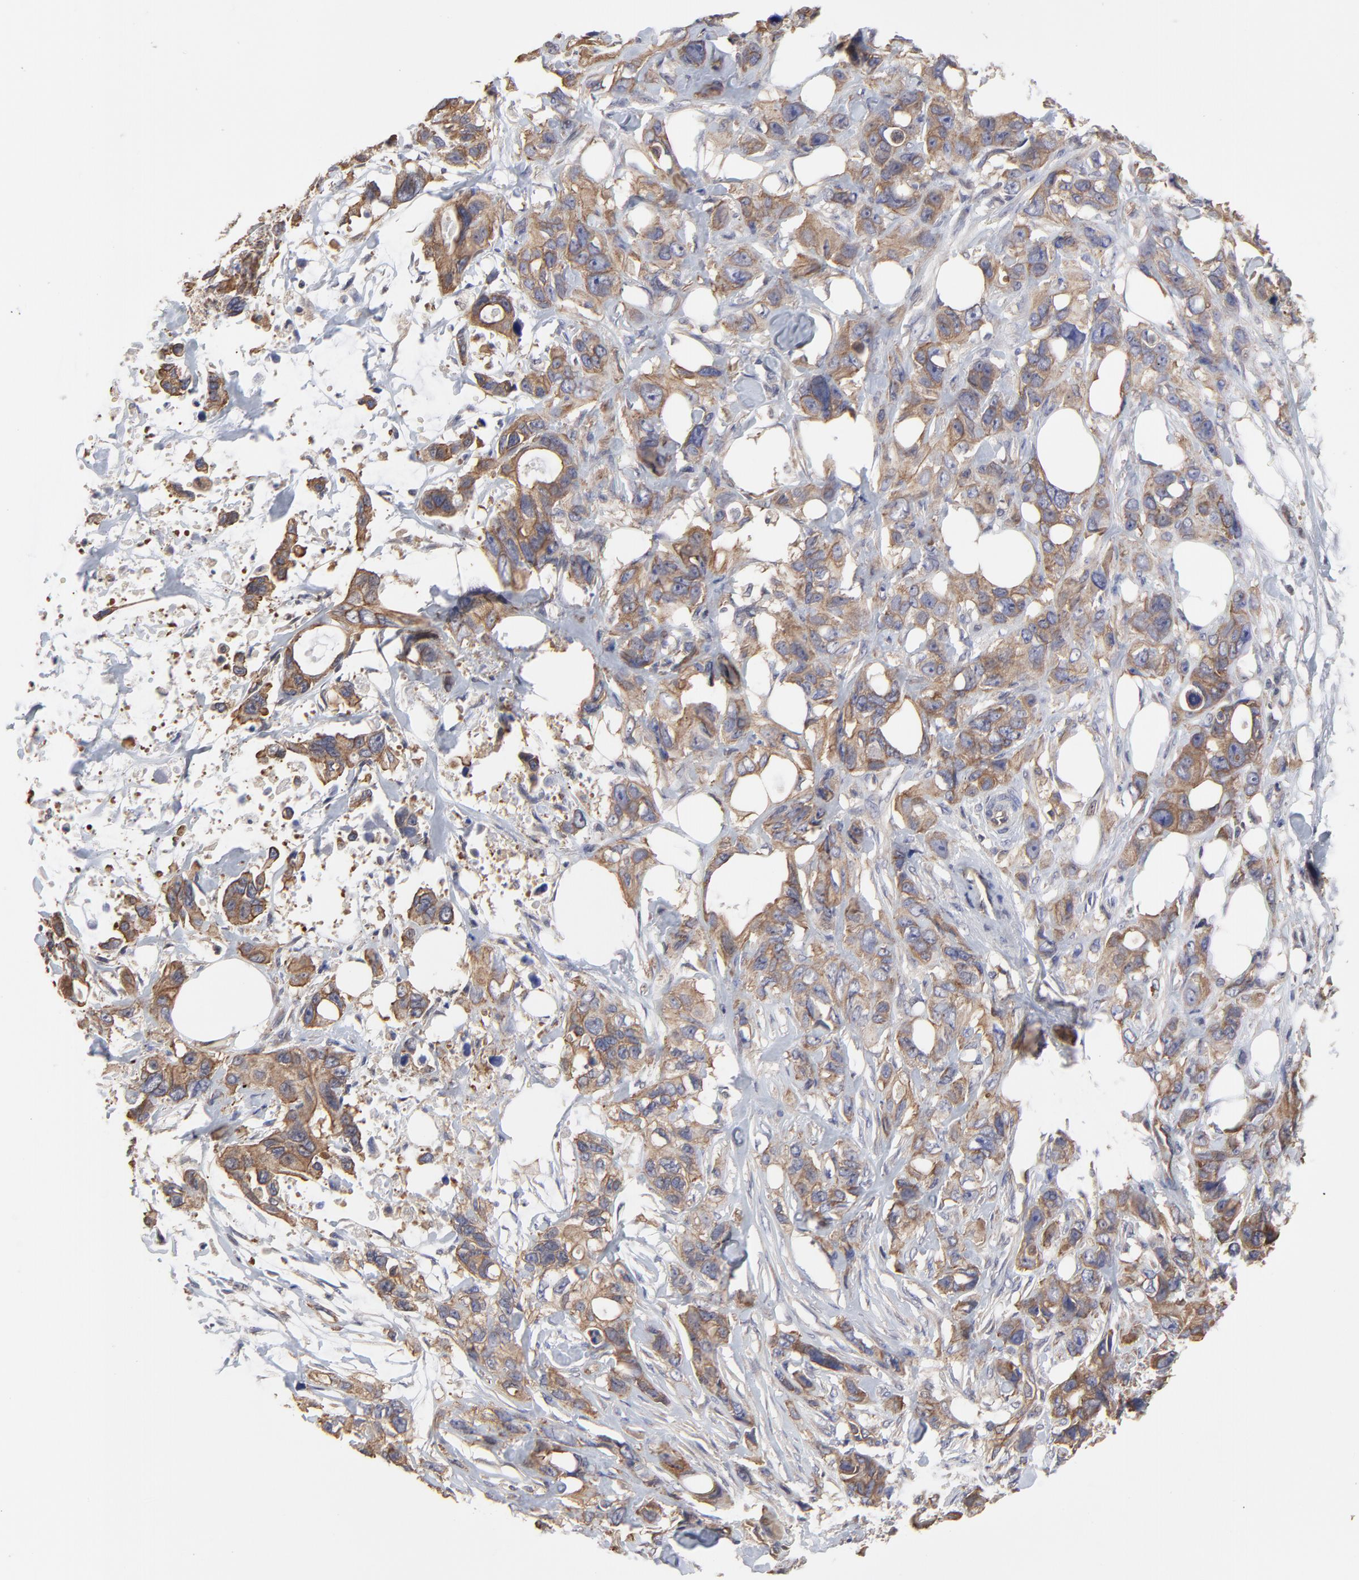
{"staining": {"intensity": "moderate", "quantity": ">75%", "location": "cytoplasmic/membranous"}, "tissue": "stomach cancer", "cell_type": "Tumor cells", "image_type": "cancer", "snomed": [{"axis": "morphology", "description": "Adenocarcinoma, NOS"}, {"axis": "topography", "description": "Stomach, upper"}], "caption": "Protein positivity by immunohistochemistry demonstrates moderate cytoplasmic/membranous staining in approximately >75% of tumor cells in stomach cancer.", "gene": "ARMT1", "patient": {"sex": "male", "age": 47}}